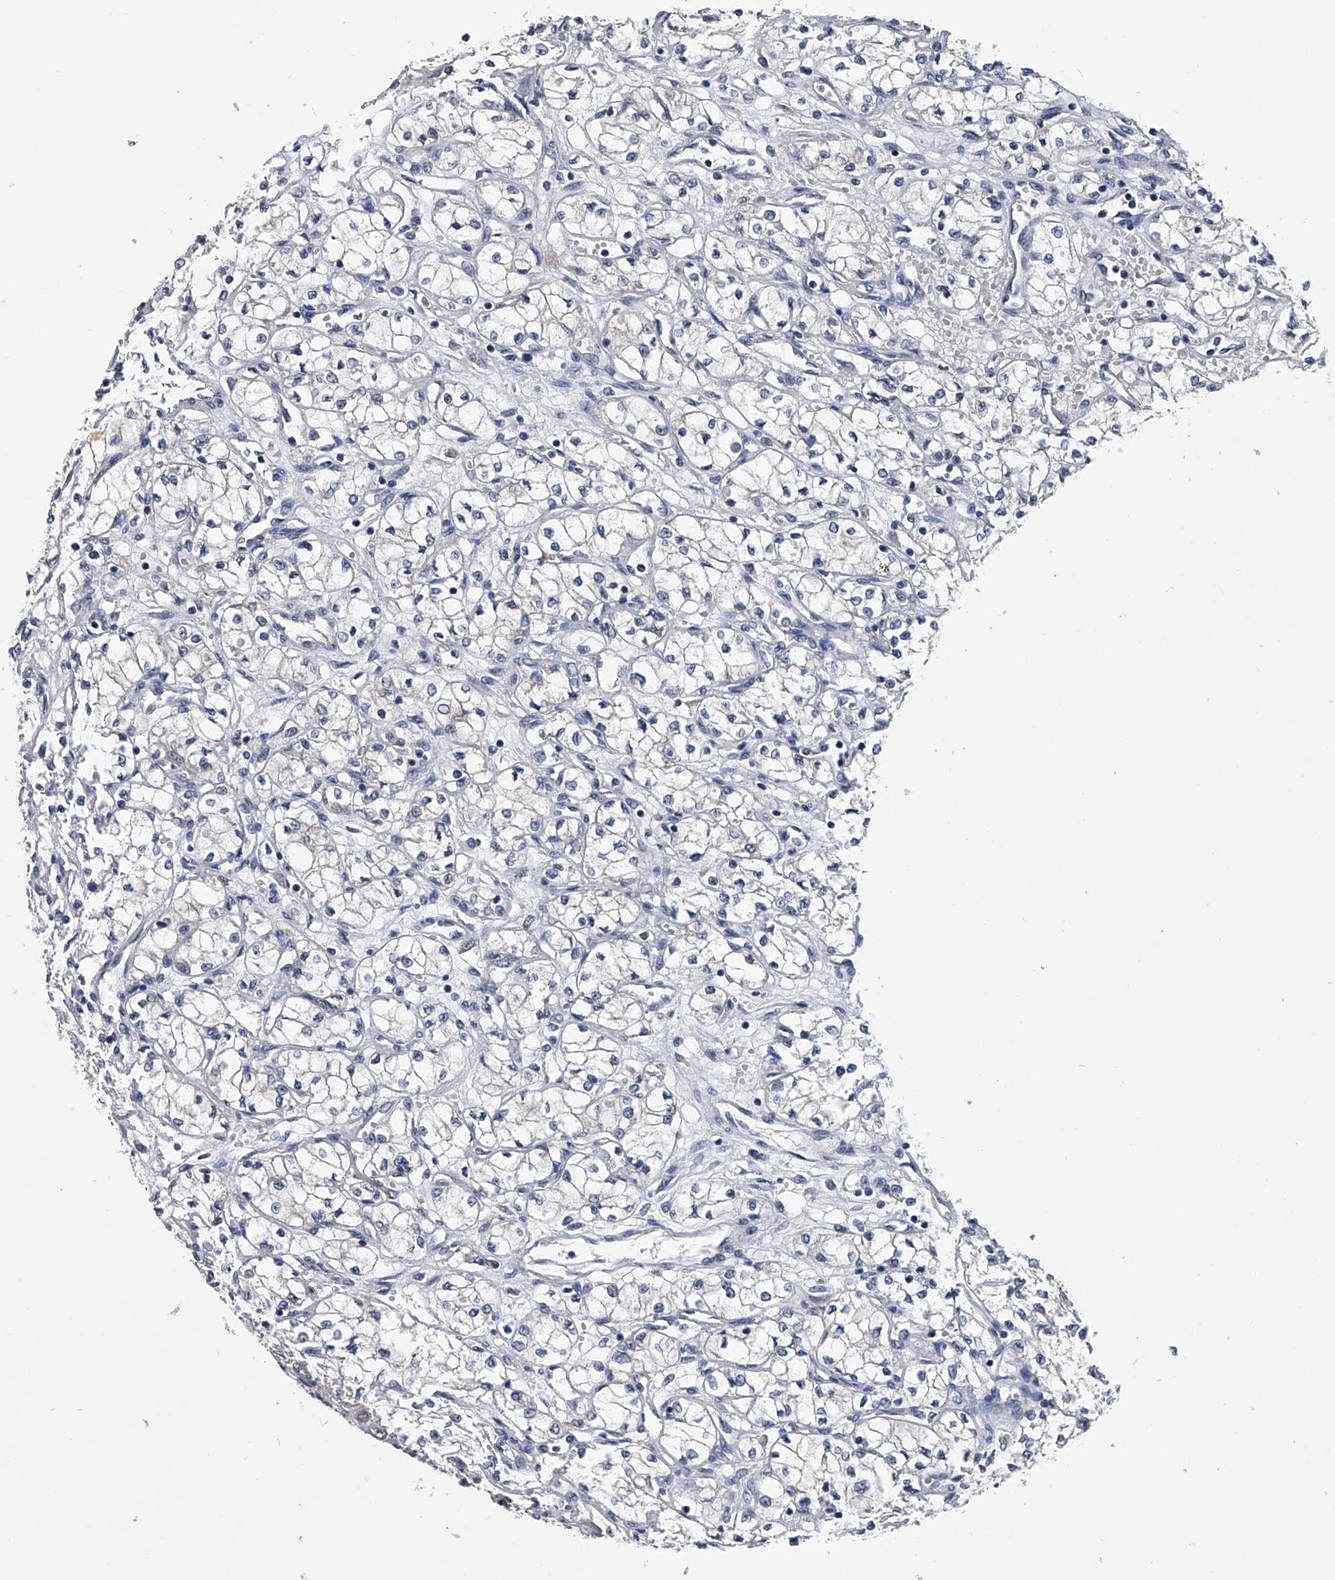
{"staining": {"intensity": "negative", "quantity": "none", "location": "none"}, "tissue": "renal cancer", "cell_type": "Tumor cells", "image_type": "cancer", "snomed": [{"axis": "morphology", "description": "Normal tissue, NOS"}, {"axis": "morphology", "description": "Adenocarcinoma, NOS"}, {"axis": "topography", "description": "Kidney"}], "caption": "Micrograph shows no protein staining in tumor cells of renal adenocarcinoma tissue.", "gene": "OAT", "patient": {"sex": "male", "age": 59}}